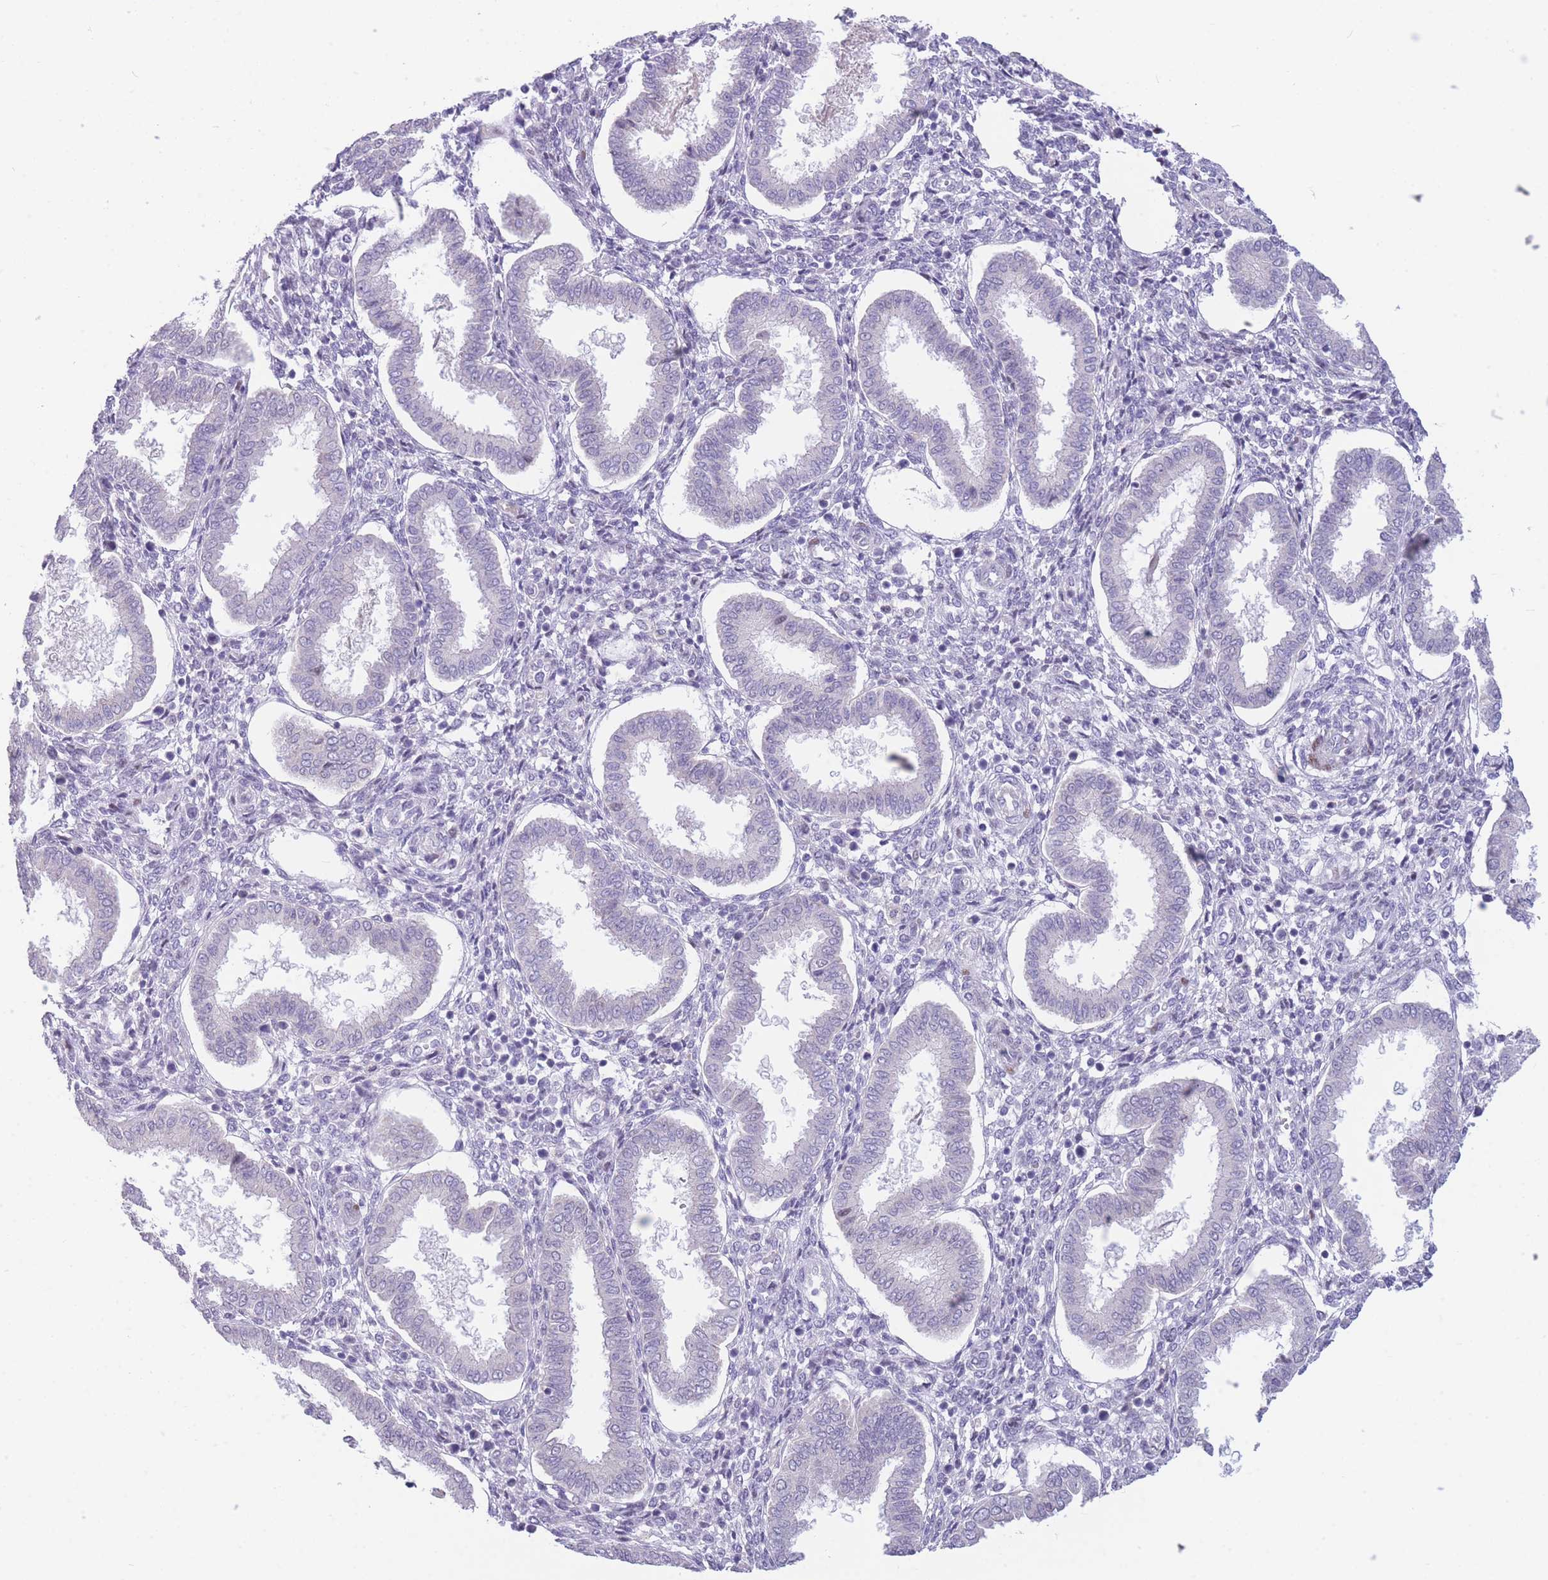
{"staining": {"intensity": "negative", "quantity": "none", "location": "none"}, "tissue": "endometrium", "cell_type": "Cells in endometrial stroma", "image_type": "normal", "snomed": [{"axis": "morphology", "description": "Normal tissue, NOS"}, {"axis": "topography", "description": "Endometrium"}], "caption": "The immunohistochemistry (IHC) photomicrograph has no significant positivity in cells in endometrial stroma of endometrium.", "gene": "SHCBP1", "patient": {"sex": "female", "age": 24}}